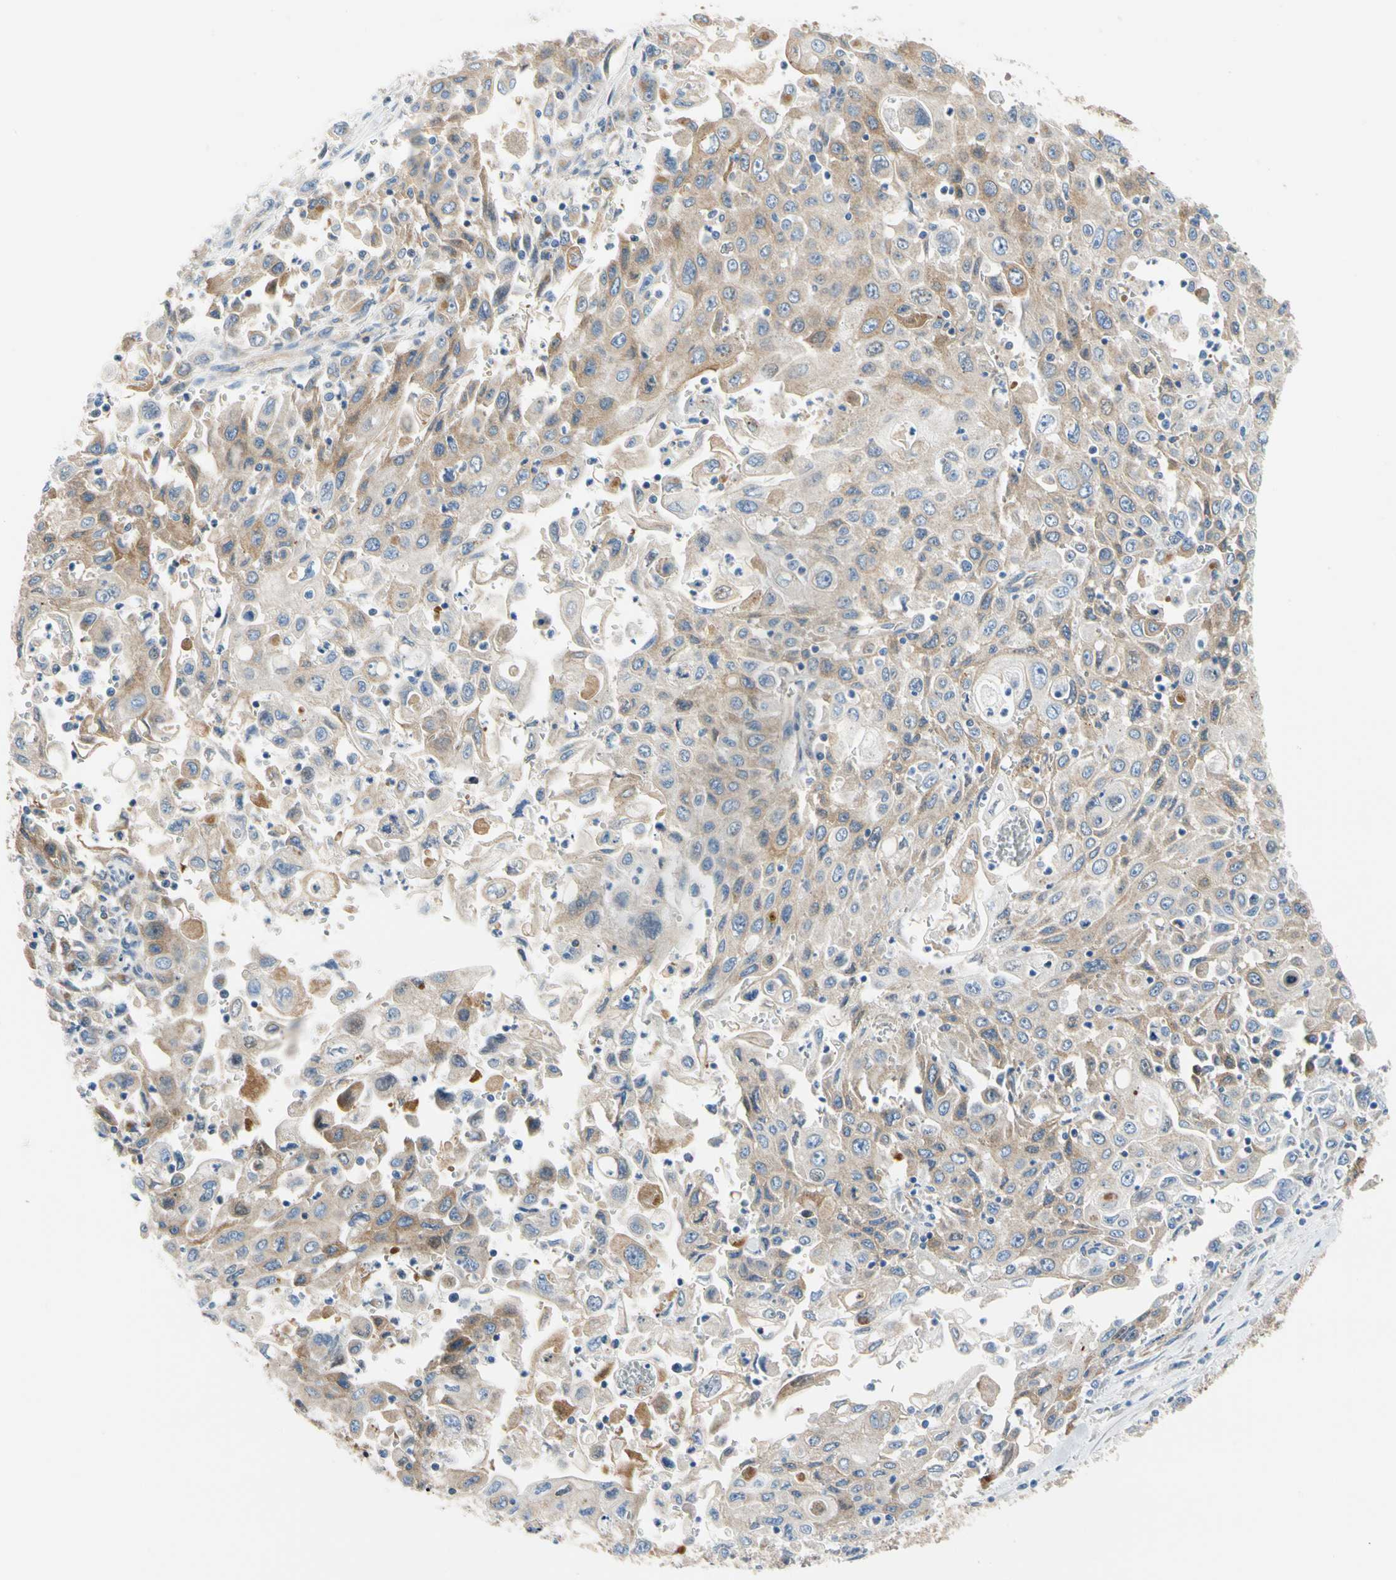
{"staining": {"intensity": "moderate", "quantity": ">75%", "location": "cytoplasmic/membranous"}, "tissue": "pancreatic cancer", "cell_type": "Tumor cells", "image_type": "cancer", "snomed": [{"axis": "morphology", "description": "Adenocarcinoma, NOS"}, {"axis": "topography", "description": "Pancreas"}], "caption": "Moderate cytoplasmic/membranous protein positivity is identified in about >75% of tumor cells in pancreatic cancer.", "gene": "GPHN", "patient": {"sex": "male", "age": 70}}